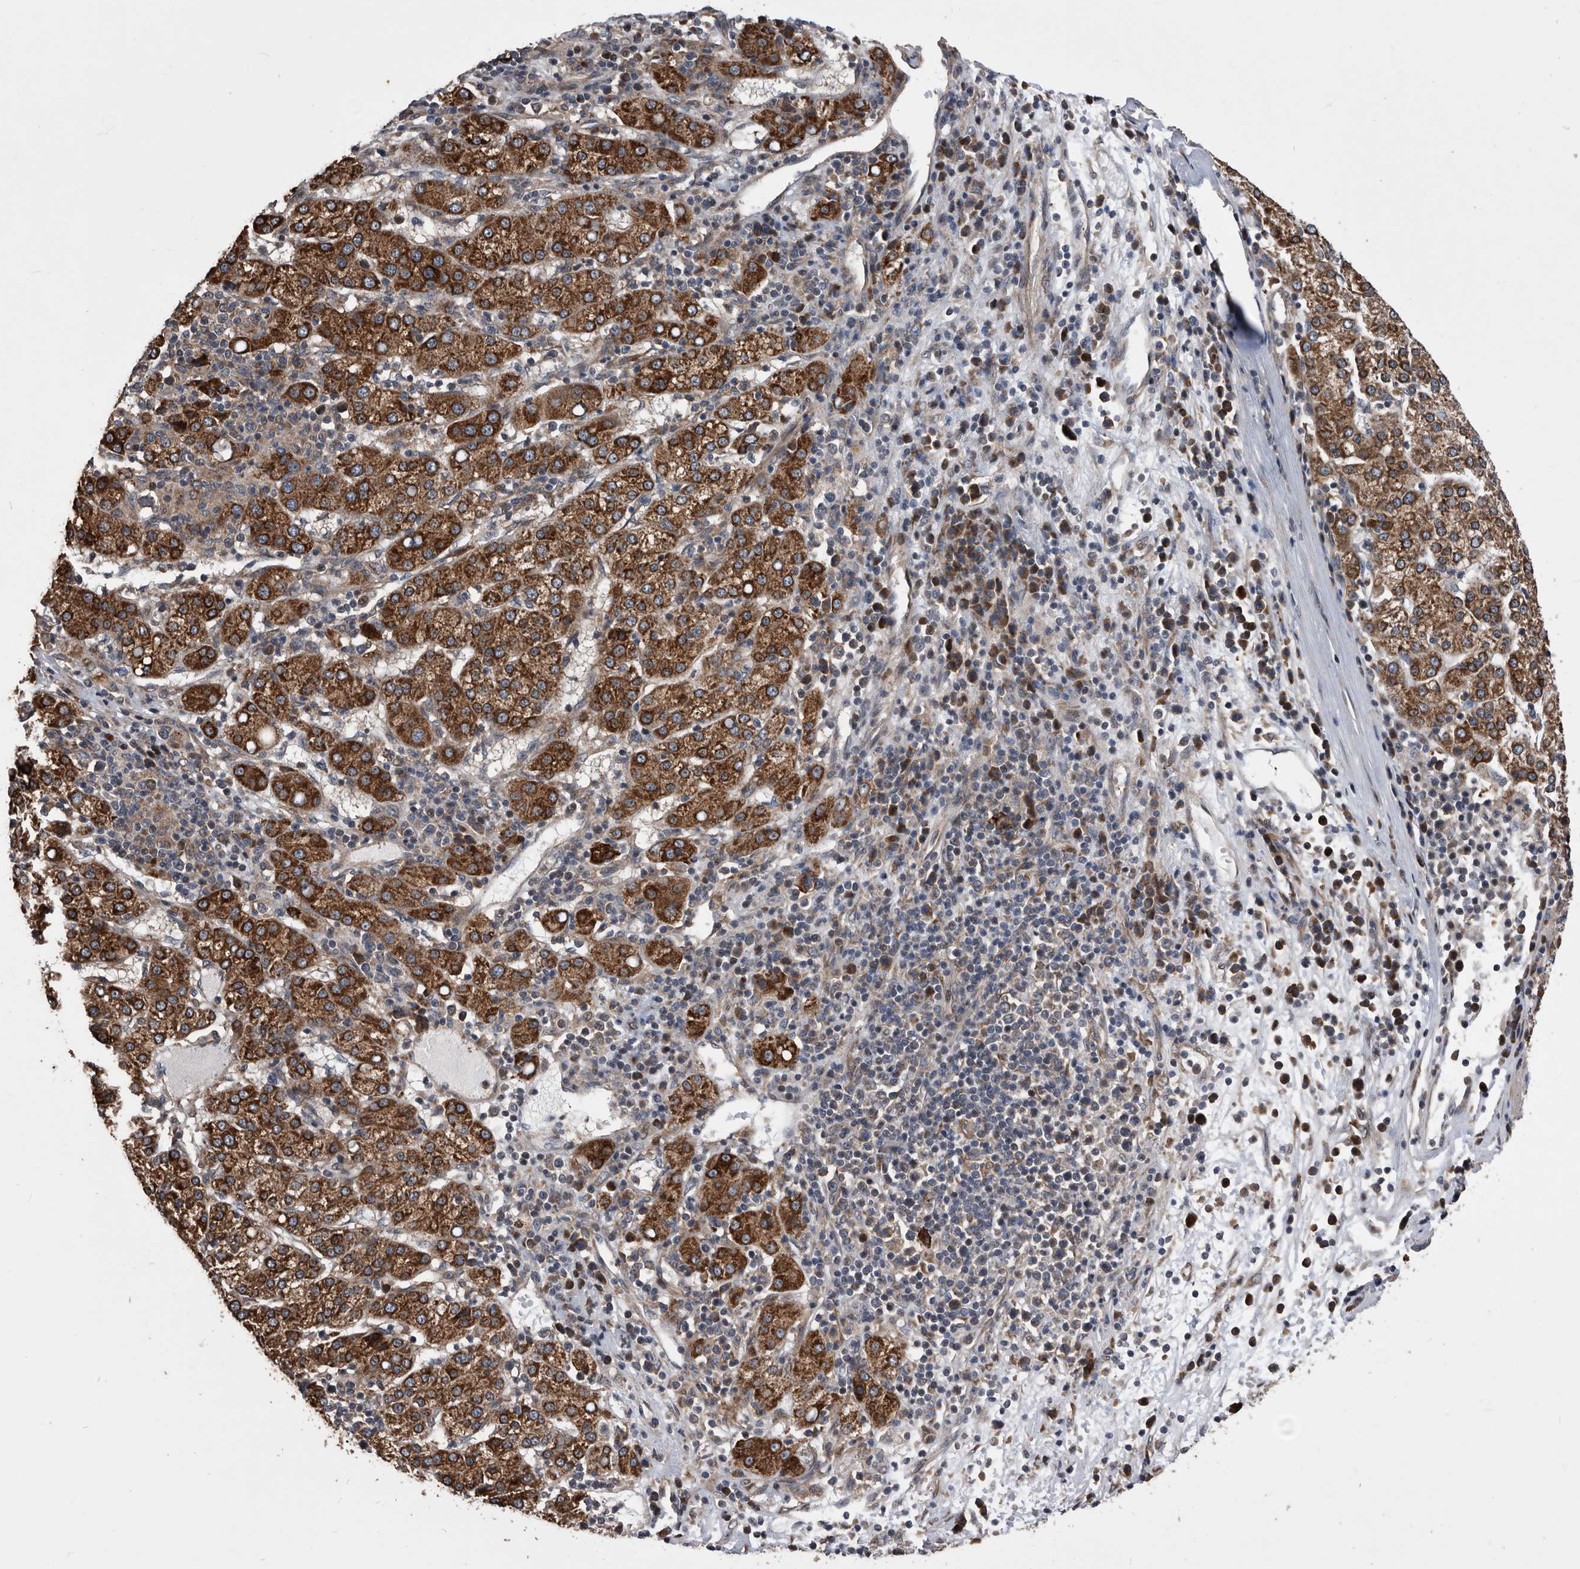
{"staining": {"intensity": "strong", "quantity": ">75%", "location": "cytoplasmic/membranous"}, "tissue": "liver cancer", "cell_type": "Tumor cells", "image_type": "cancer", "snomed": [{"axis": "morphology", "description": "Carcinoma, Hepatocellular, NOS"}, {"axis": "topography", "description": "Liver"}], "caption": "Immunohistochemistry photomicrograph of neoplastic tissue: liver cancer stained using immunohistochemistry exhibits high levels of strong protein expression localized specifically in the cytoplasmic/membranous of tumor cells, appearing as a cytoplasmic/membranous brown color.", "gene": "SERINC2", "patient": {"sex": "female", "age": 58}}